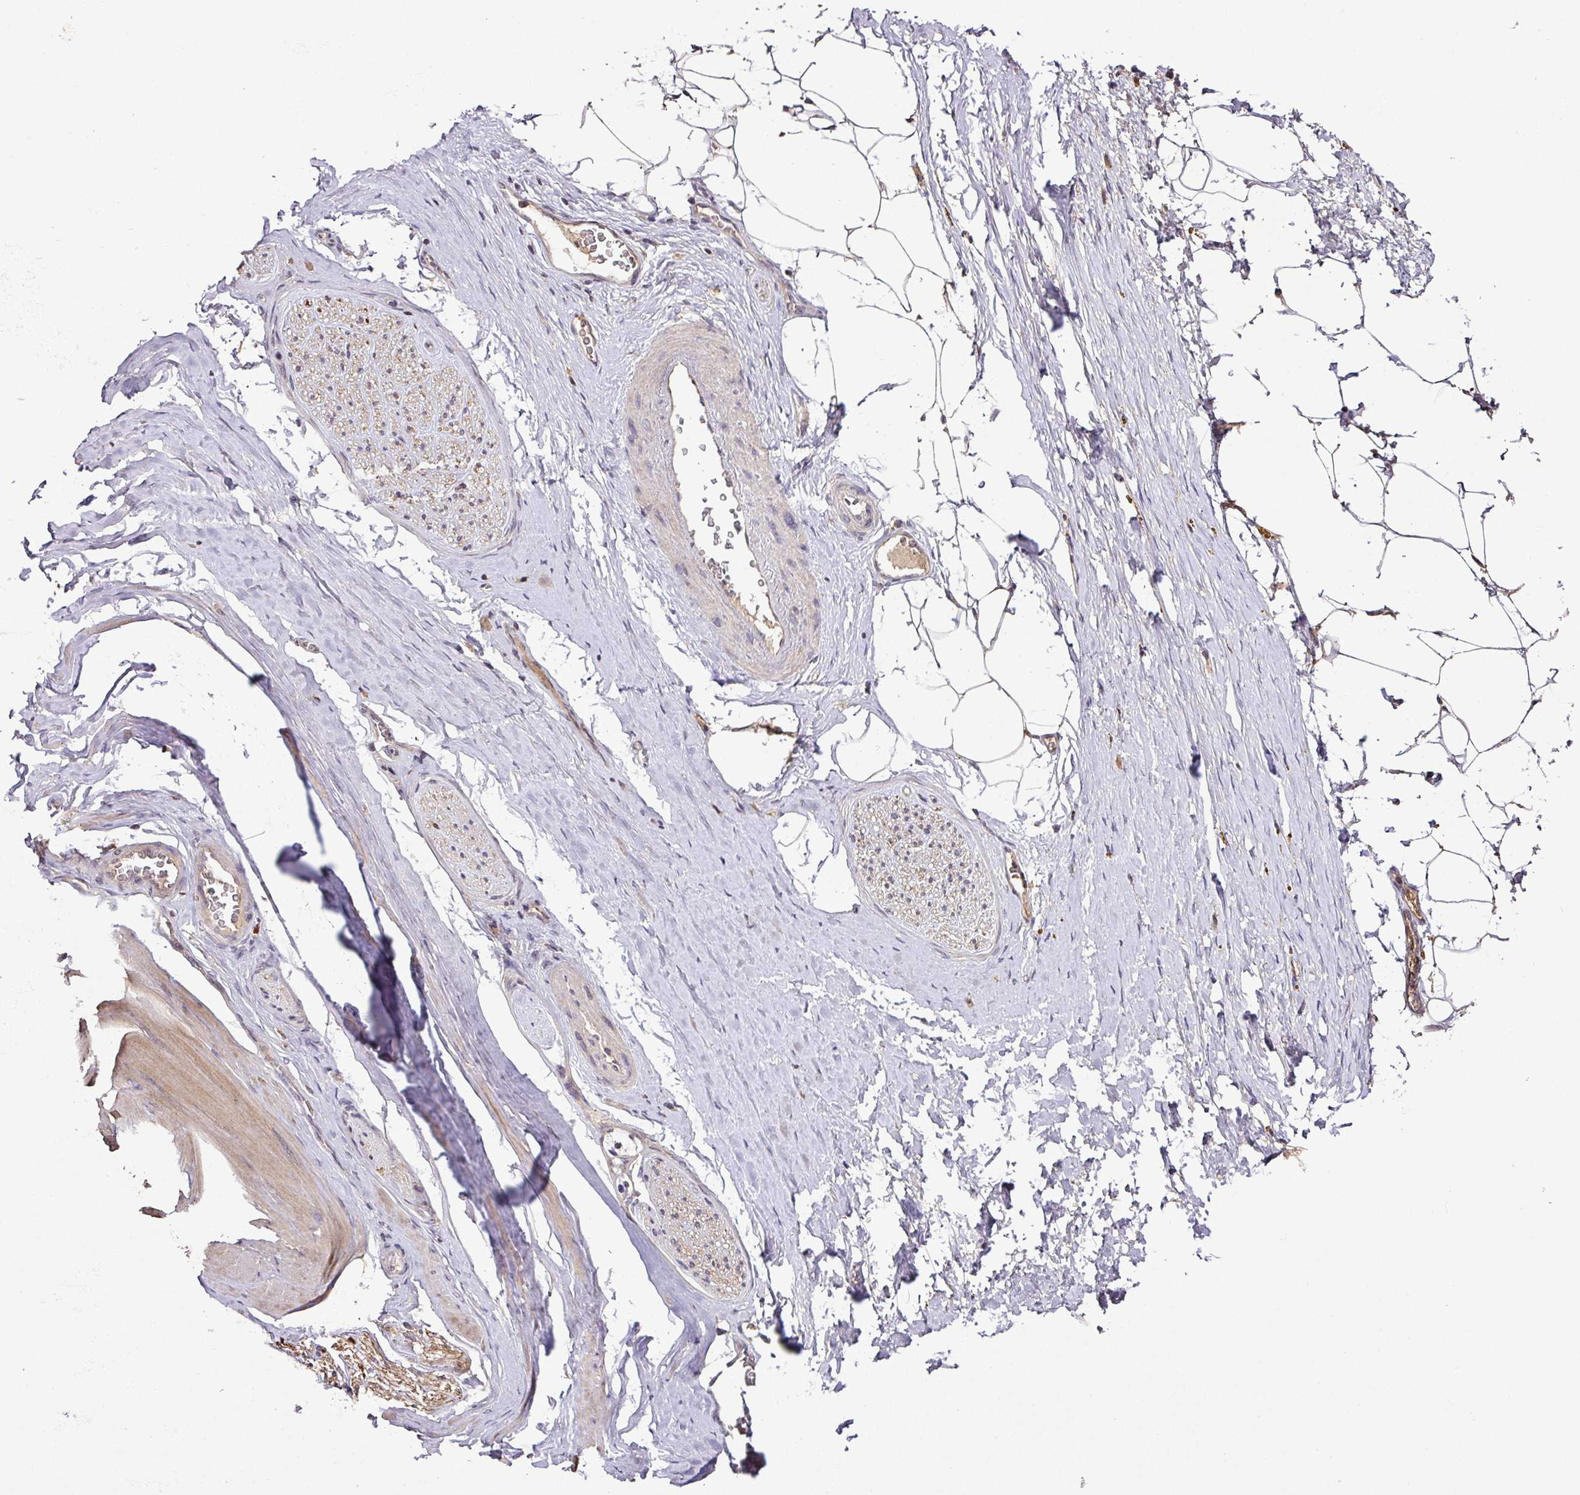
{"staining": {"intensity": "weak", "quantity": "<25%", "location": "cytoplasmic/membranous"}, "tissue": "adipose tissue", "cell_type": "Adipocytes", "image_type": "normal", "snomed": [{"axis": "morphology", "description": "Normal tissue, NOS"}, {"axis": "morphology", "description": "Adenocarcinoma, High grade"}, {"axis": "topography", "description": "Prostate"}, {"axis": "topography", "description": "Peripheral nerve tissue"}], "caption": "High magnification brightfield microscopy of unremarkable adipose tissue stained with DAB (3,3'-diaminobenzidine) (brown) and counterstained with hematoxylin (blue): adipocytes show no significant positivity. Brightfield microscopy of IHC stained with DAB (brown) and hematoxylin (blue), captured at high magnification.", "gene": "FAIM", "patient": {"sex": "male", "age": 68}}